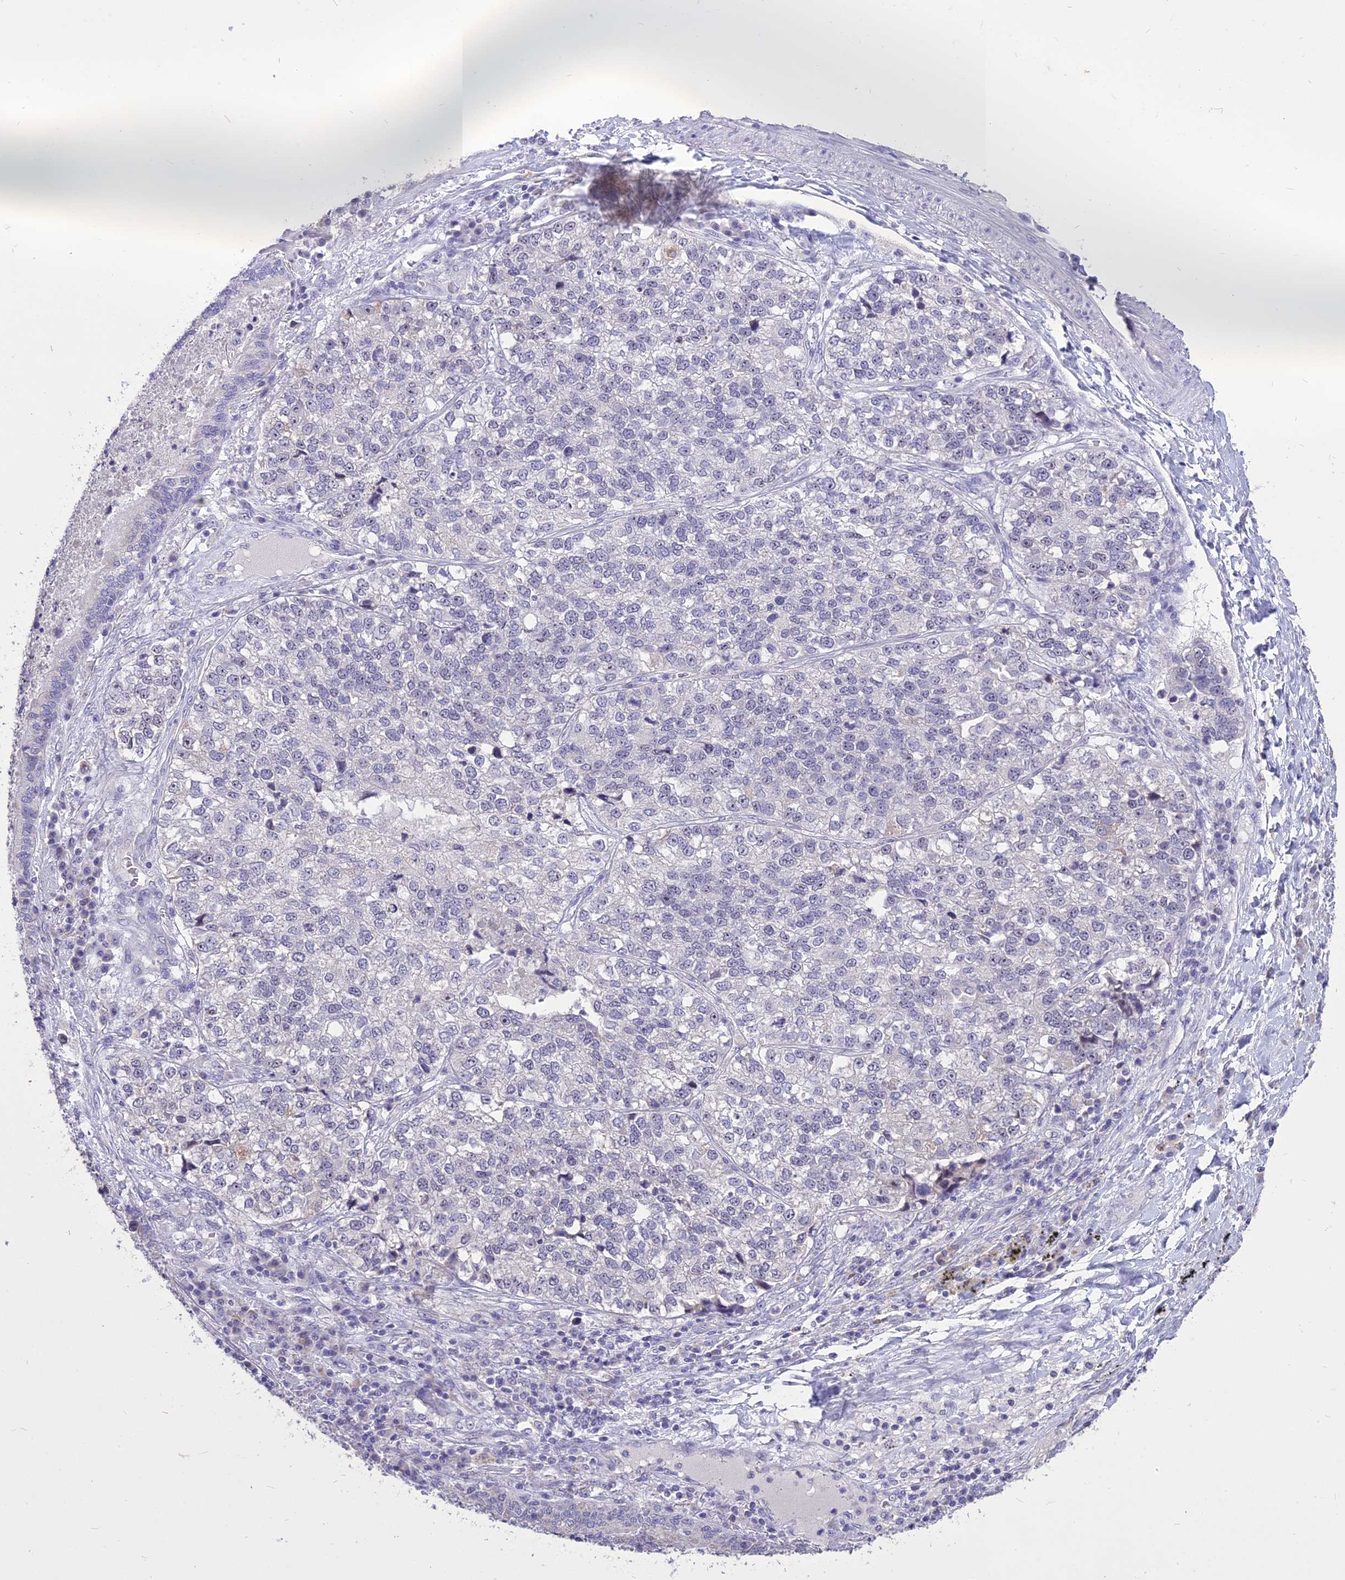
{"staining": {"intensity": "negative", "quantity": "none", "location": "none"}, "tissue": "lung cancer", "cell_type": "Tumor cells", "image_type": "cancer", "snomed": [{"axis": "morphology", "description": "Adenocarcinoma, NOS"}, {"axis": "topography", "description": "Lung"}], "caption": "Human lung cancer stained for a protein using IHC exhibits no positivity in tumor cells.", "gene": "CMSS1", "patient": {"sex": "male", "age": 49}}